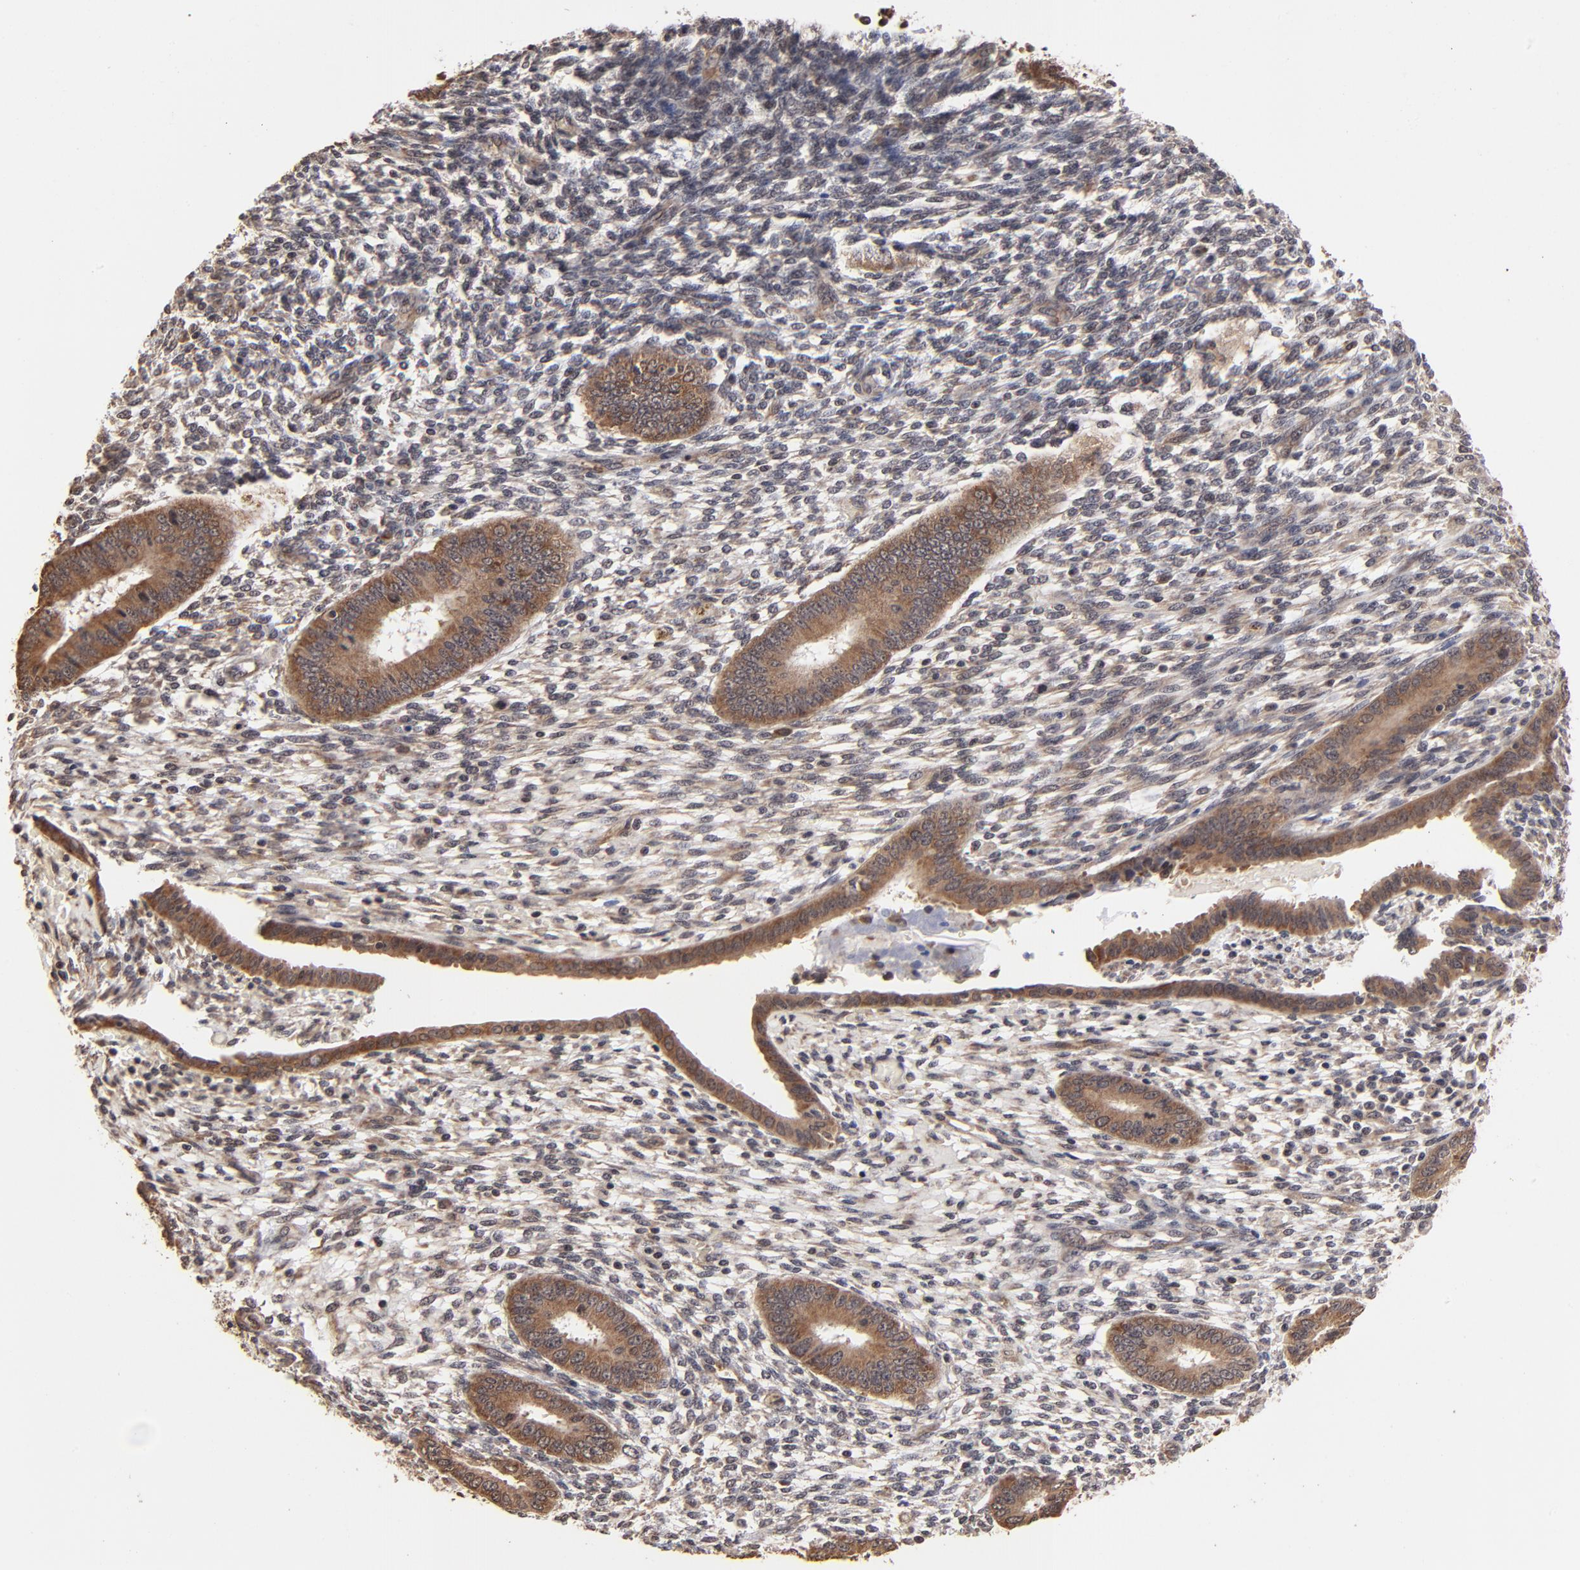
{"staining": {"intensity": "weak", "quantity": ">75%", "location": "cytoplasmic/membranous"}, "tissue": "endometrium", "cell_type": "Cells in endometrial stroma", "image_type": "normal", "snomed": [{"axis": "morphology", "description": "Normal tissue, NOS"}, {"axis": "topography", "description": "Endometrium"}], "caption": "Protein staining exhibits weak cytoplasmic/membranous positivity in about >75% of cells in endometrial stroma in unremarkable endometrium.", "gene": "BRPF1", "patient": {"sex": "female", "age": 42}}